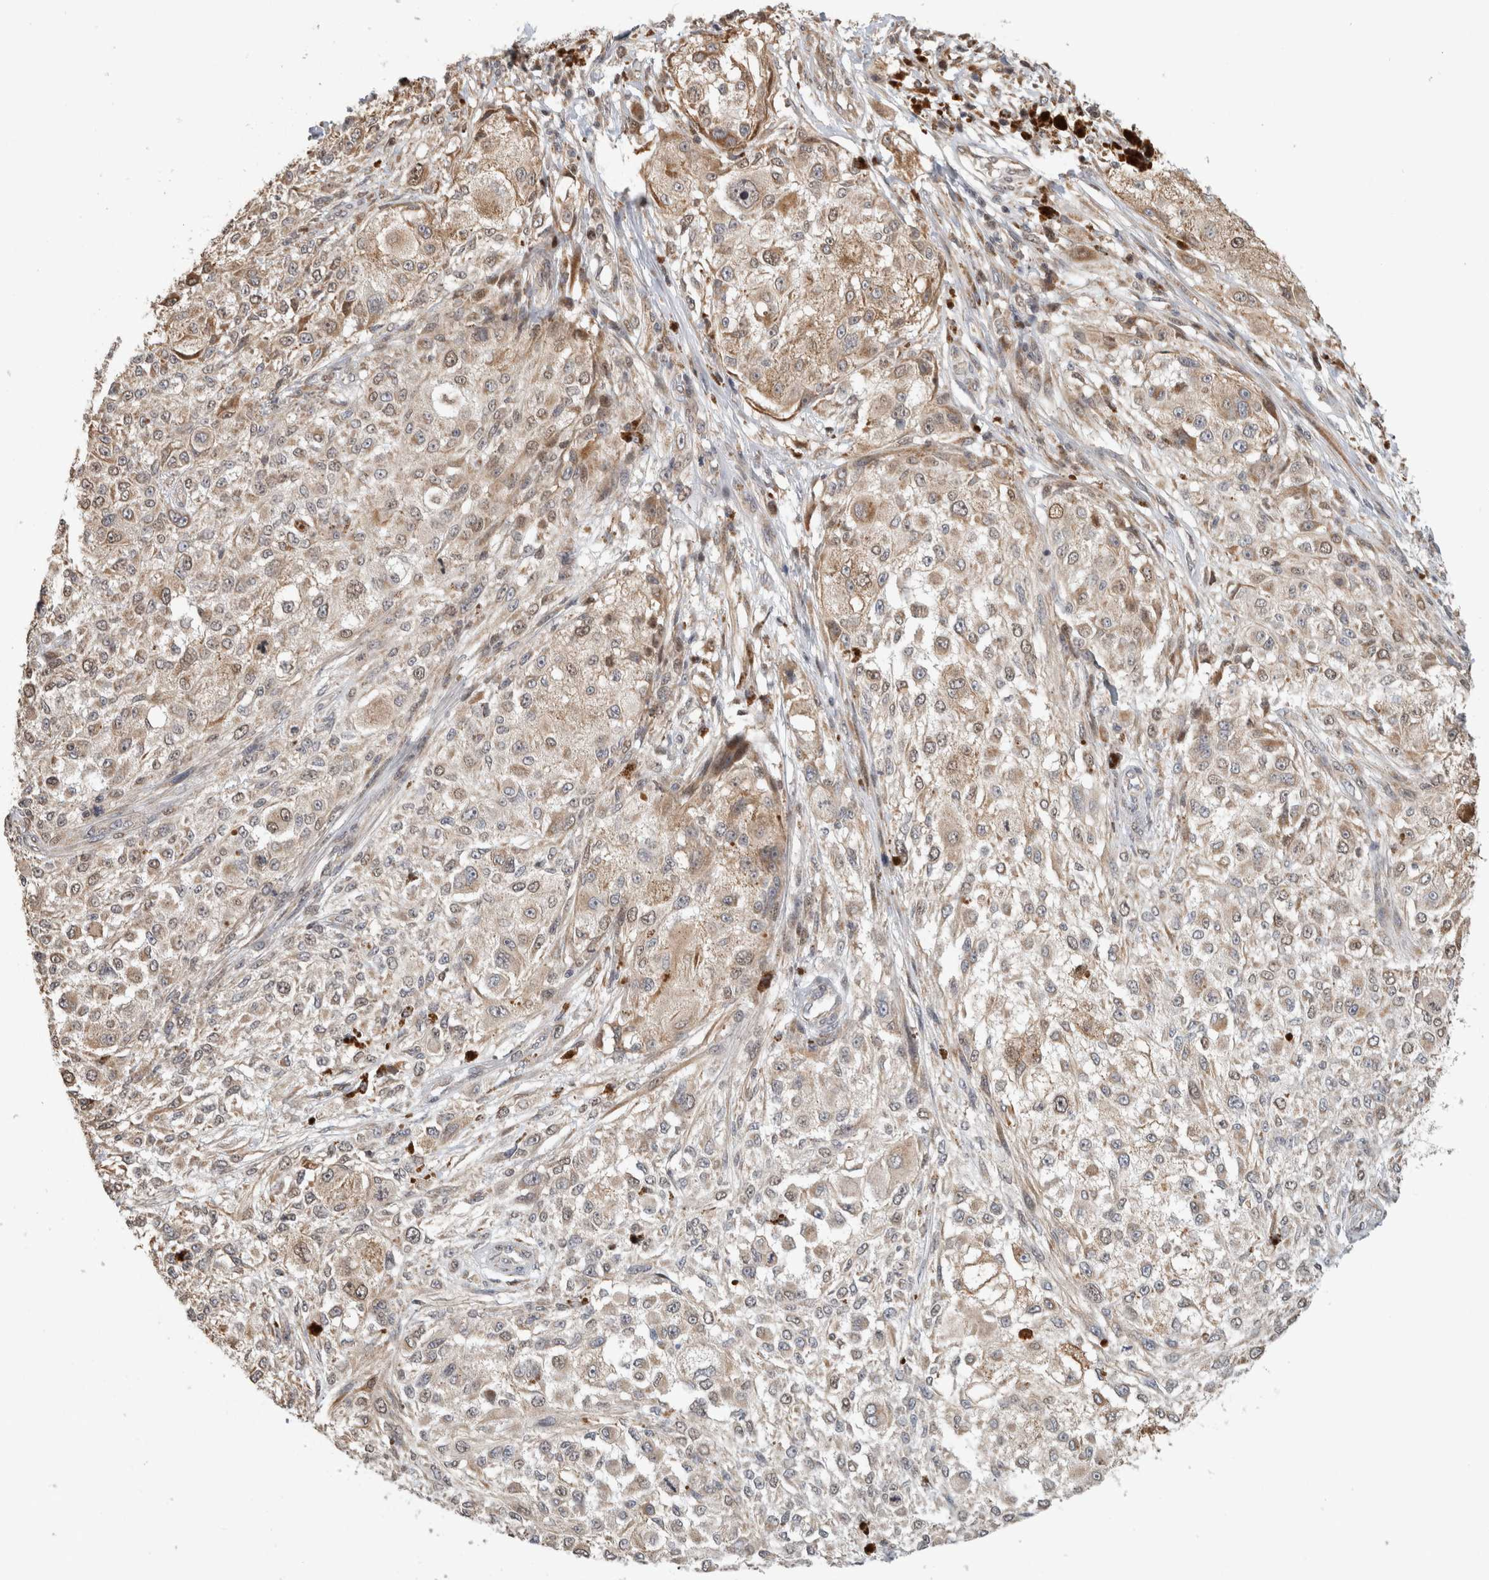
{"staining": {"intensity": "weak", "quantity": "<25%", "location": "cytoplasmic/membranous"}, "tissue": "melanoma", "cell_type": "Tumor cells", "image_type": "cancer", "snomed": [{"axis": "morphology", "description": "Necrosis, NOS"}, {"axis": "morphology", "description": "Malignant melanoma, NOS"}, {"axis": "topography", "description": "Skin"}], "caption": "Immunohistochemistry (IHC) histopathology image of neoplastic tissue: human melanoma stained with DAB (3,3'-diaminobenzidine) demonstrates no significant protein positivity in tumor cells.", "gene": "GINS4", "patient": {"sex": "female", "age": 87}}